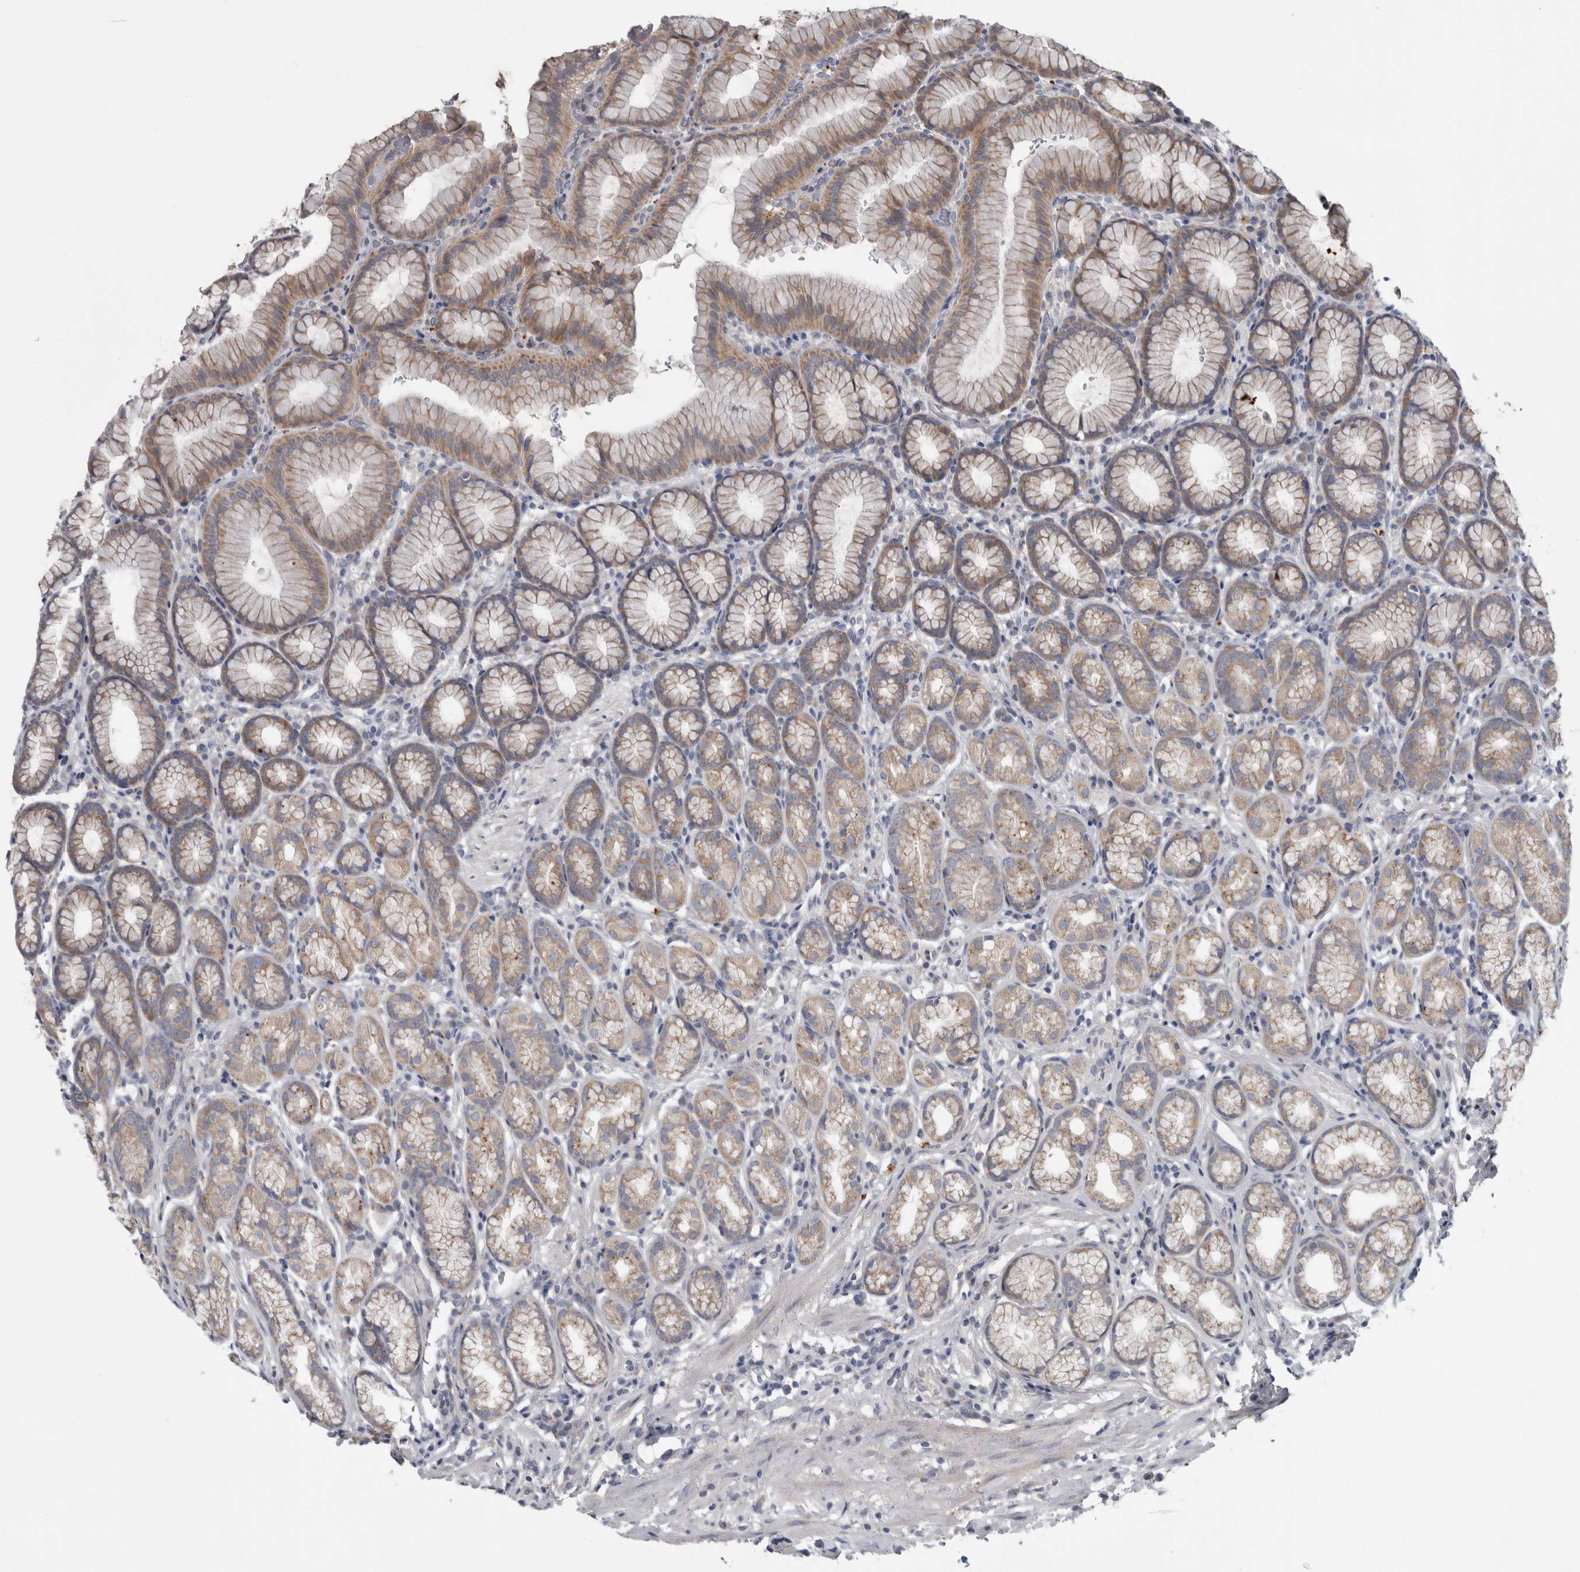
{"staining": {"intensity": "moderate", "quantity": "25%-75%", "location": "cytoplasmic/membranous"}, "tissue": "stomach", "cell_type": "Glandular cells", "image_type": "normal", "snomed": [{"axis": "morphology", "description": "Normal tissue, NOS"}, {"axis": "topography", "description": "Stomach"}], "caption": "A medium amount of moderate cytoplasmic/membranous expression is appreciated in about 25%-75% of glandular cells in benign stomach.", "gene": "ATXN2", "patient": {"sex": "male", "age": 42}}